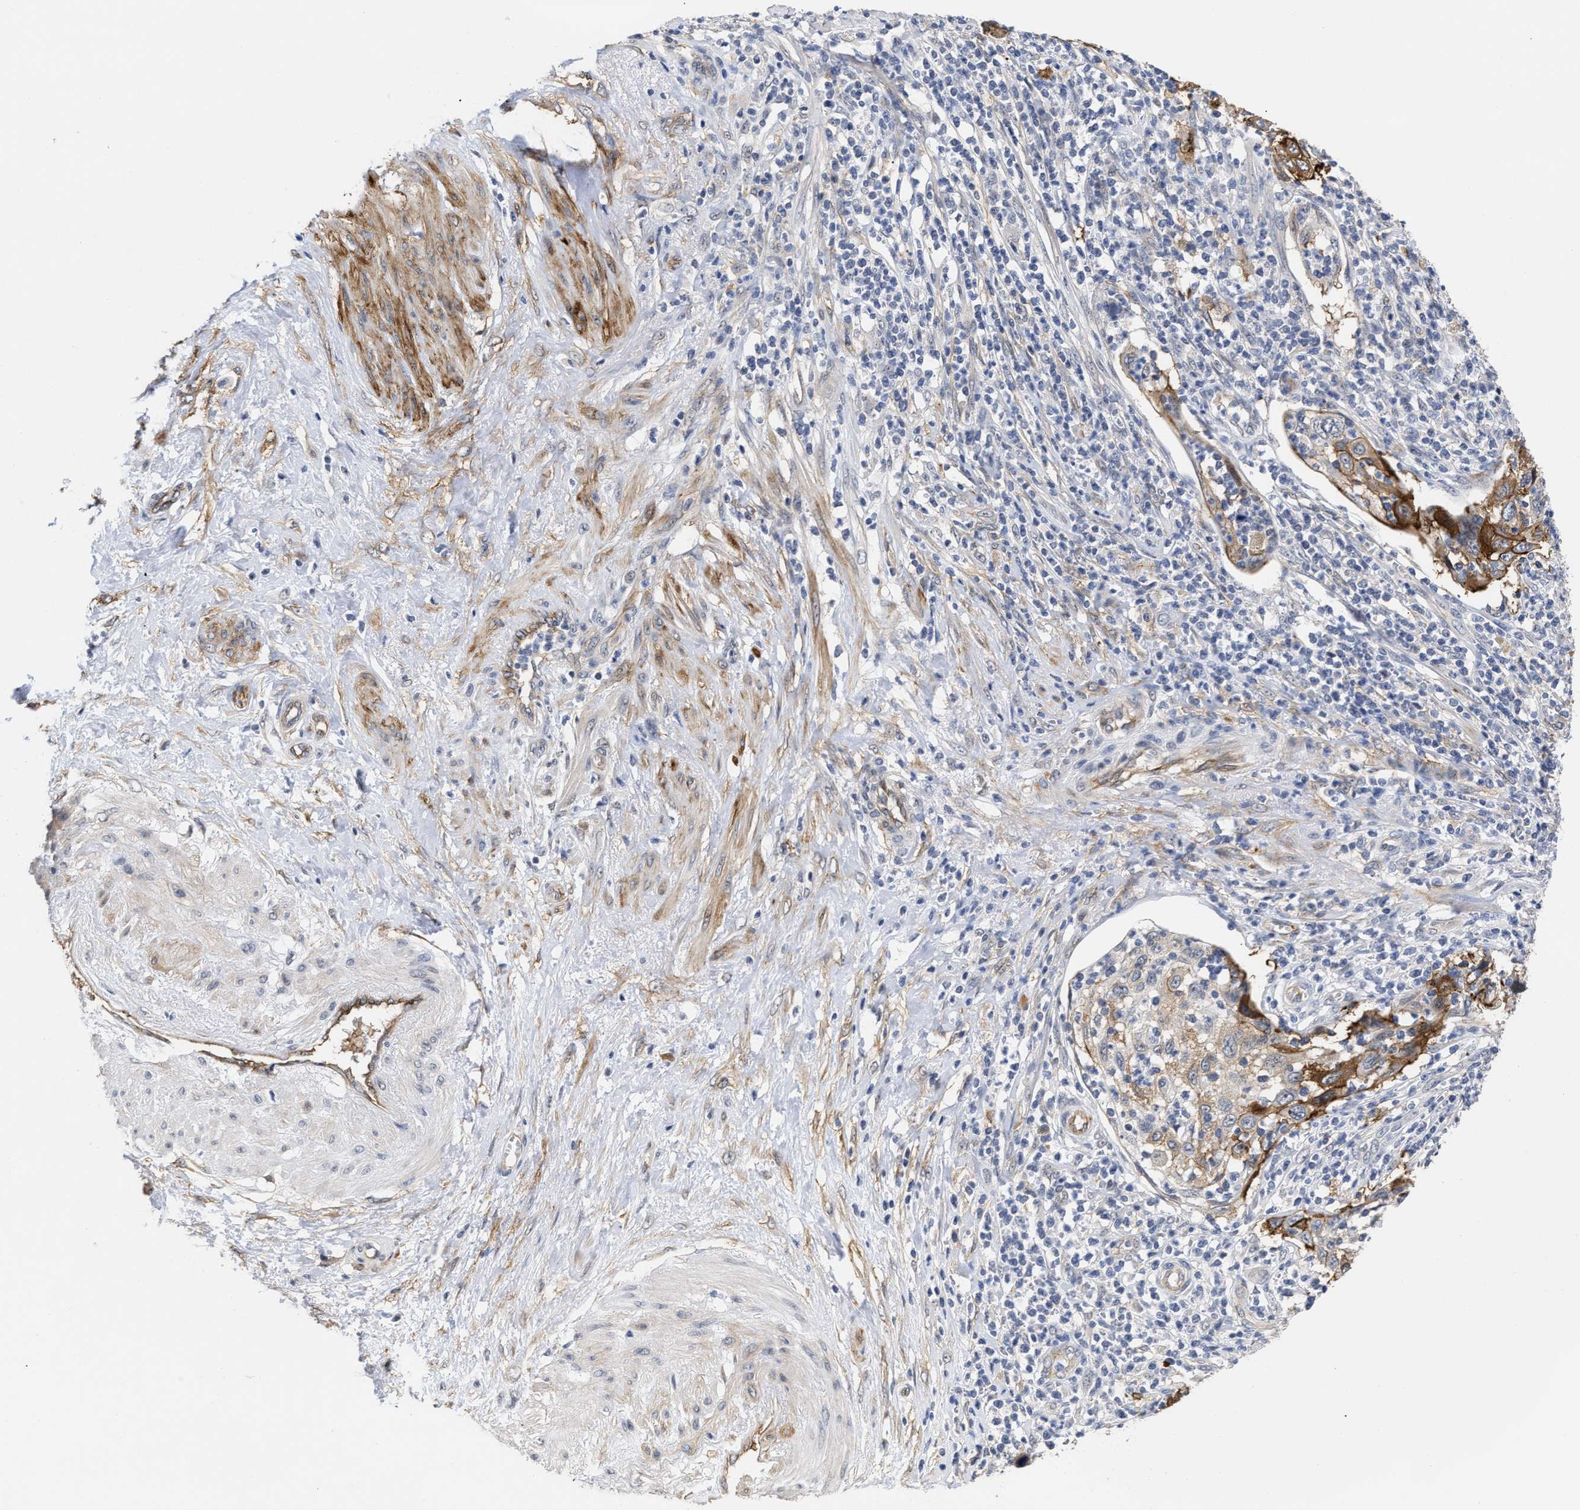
{"staining": {"intensity": "strong", "quantity": "25%-75%", "location": "cytoplasmic/membranous"}, "tissue": "cervical cancer", "cell_type": "Tumor cells", "image_type": "cancer", "snomed": [{"axis": "morphology", "description": "Squamous cell carcinoma, NOS"}, {"axis": "topography", "description": "Cervix"}], "caption": "A brown stain shows strong cytoplasmic/membranous expression of a protein in human cervical cancer (squamous cell carcinoma) tumor cells.", "gene": "AHNAK2", "patient": {"sex": "female", "age": 70}}